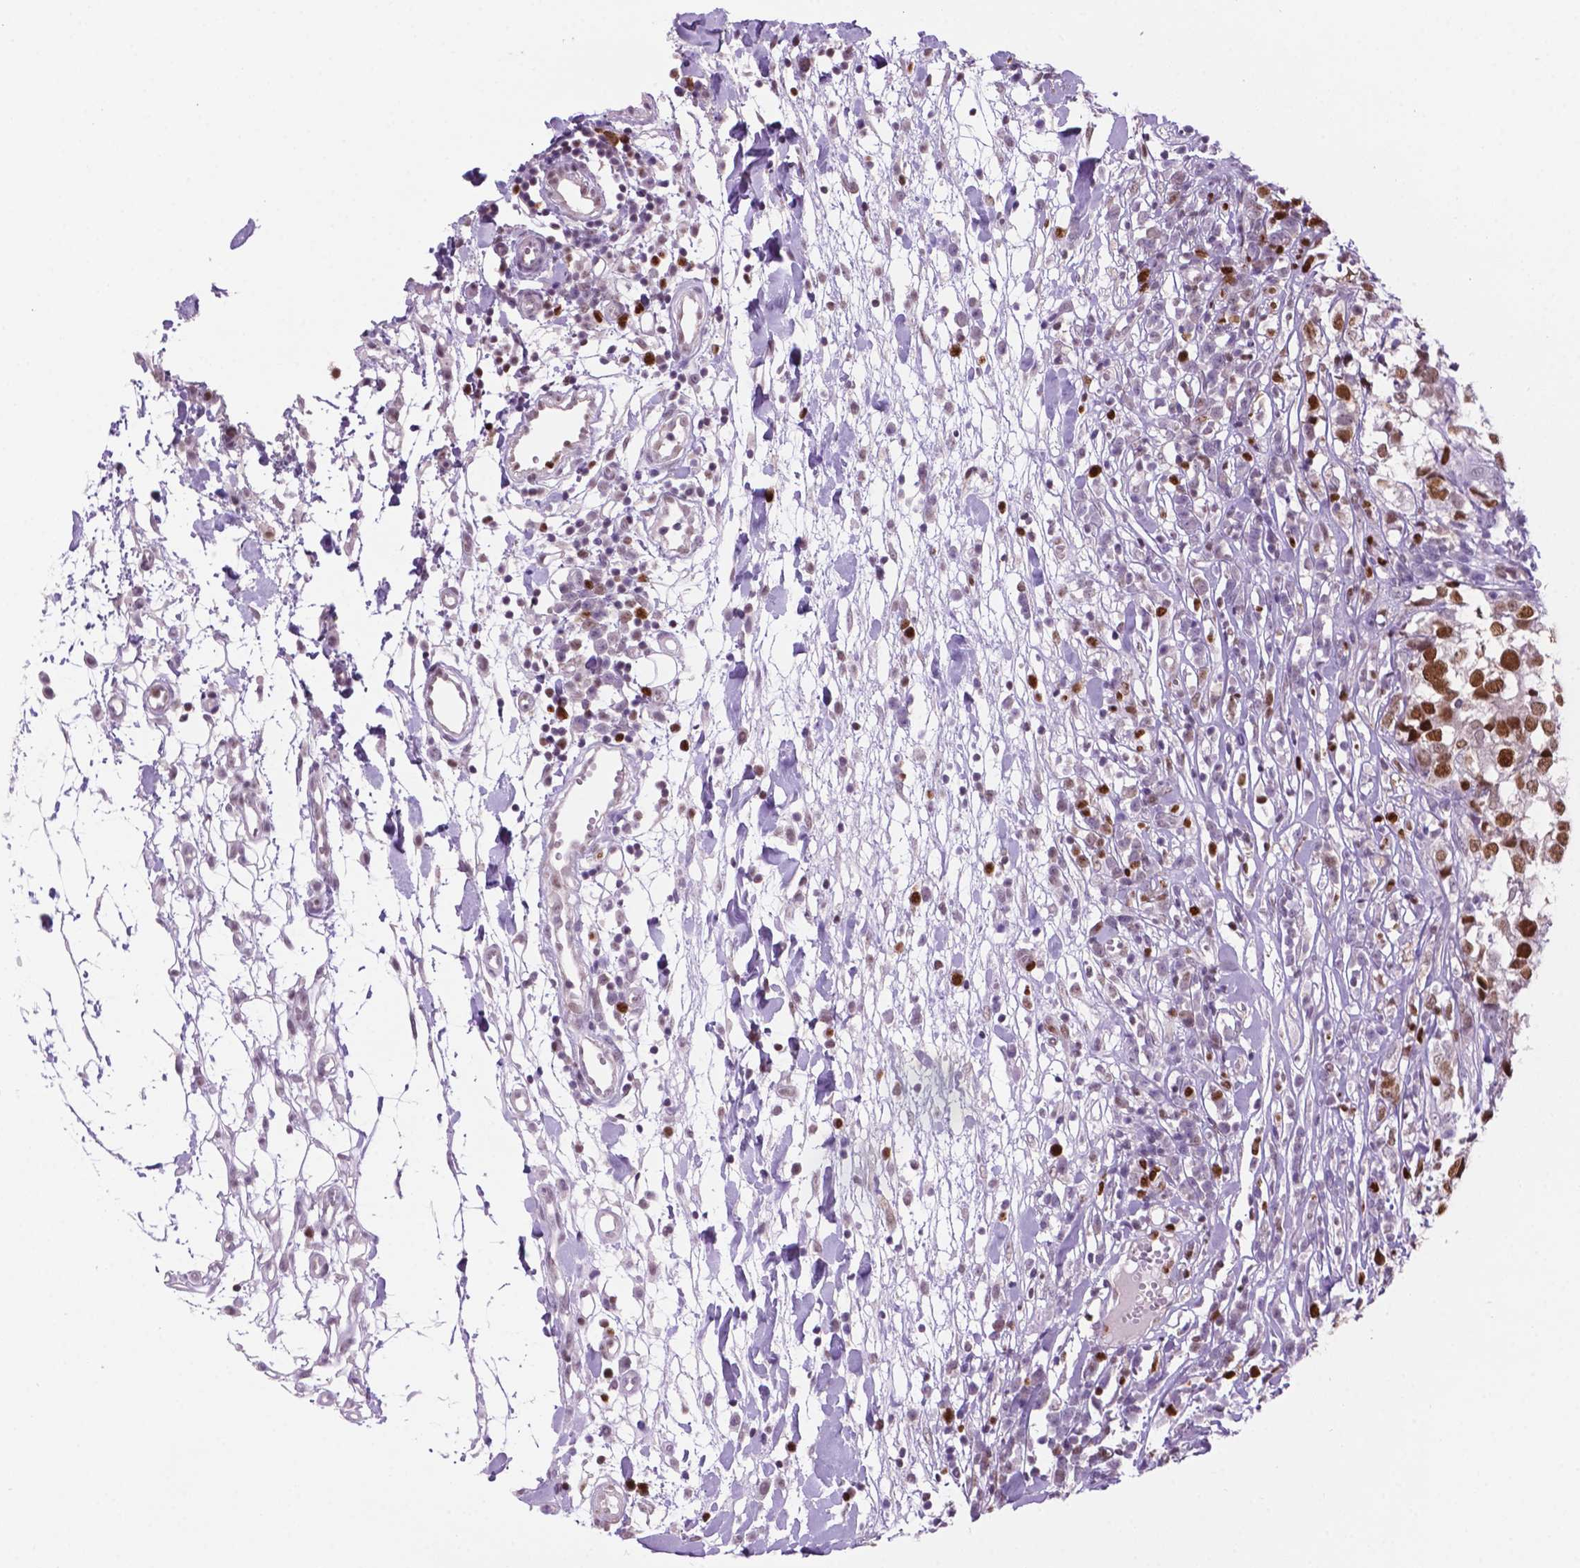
{"staining": {"intensity": "moderate", "quantity": ">75%", "location": "nuclear"}, "tissue": "breast cancer", "cell_type": "Tumor cells", "image_type": "cancer", "snomed": [{"axis": "morphology", "description": "Duct carcinoma"}, {"axis": "topography", "description": "Breast"}], "caption": "A micrograph of intraductal carcinoma (breast) stained for a protein exhibits moderate nuclear brown staining in tumor cells.", "gene": "NCAPH2", "patient": {"sex": "female", "age": 30}}